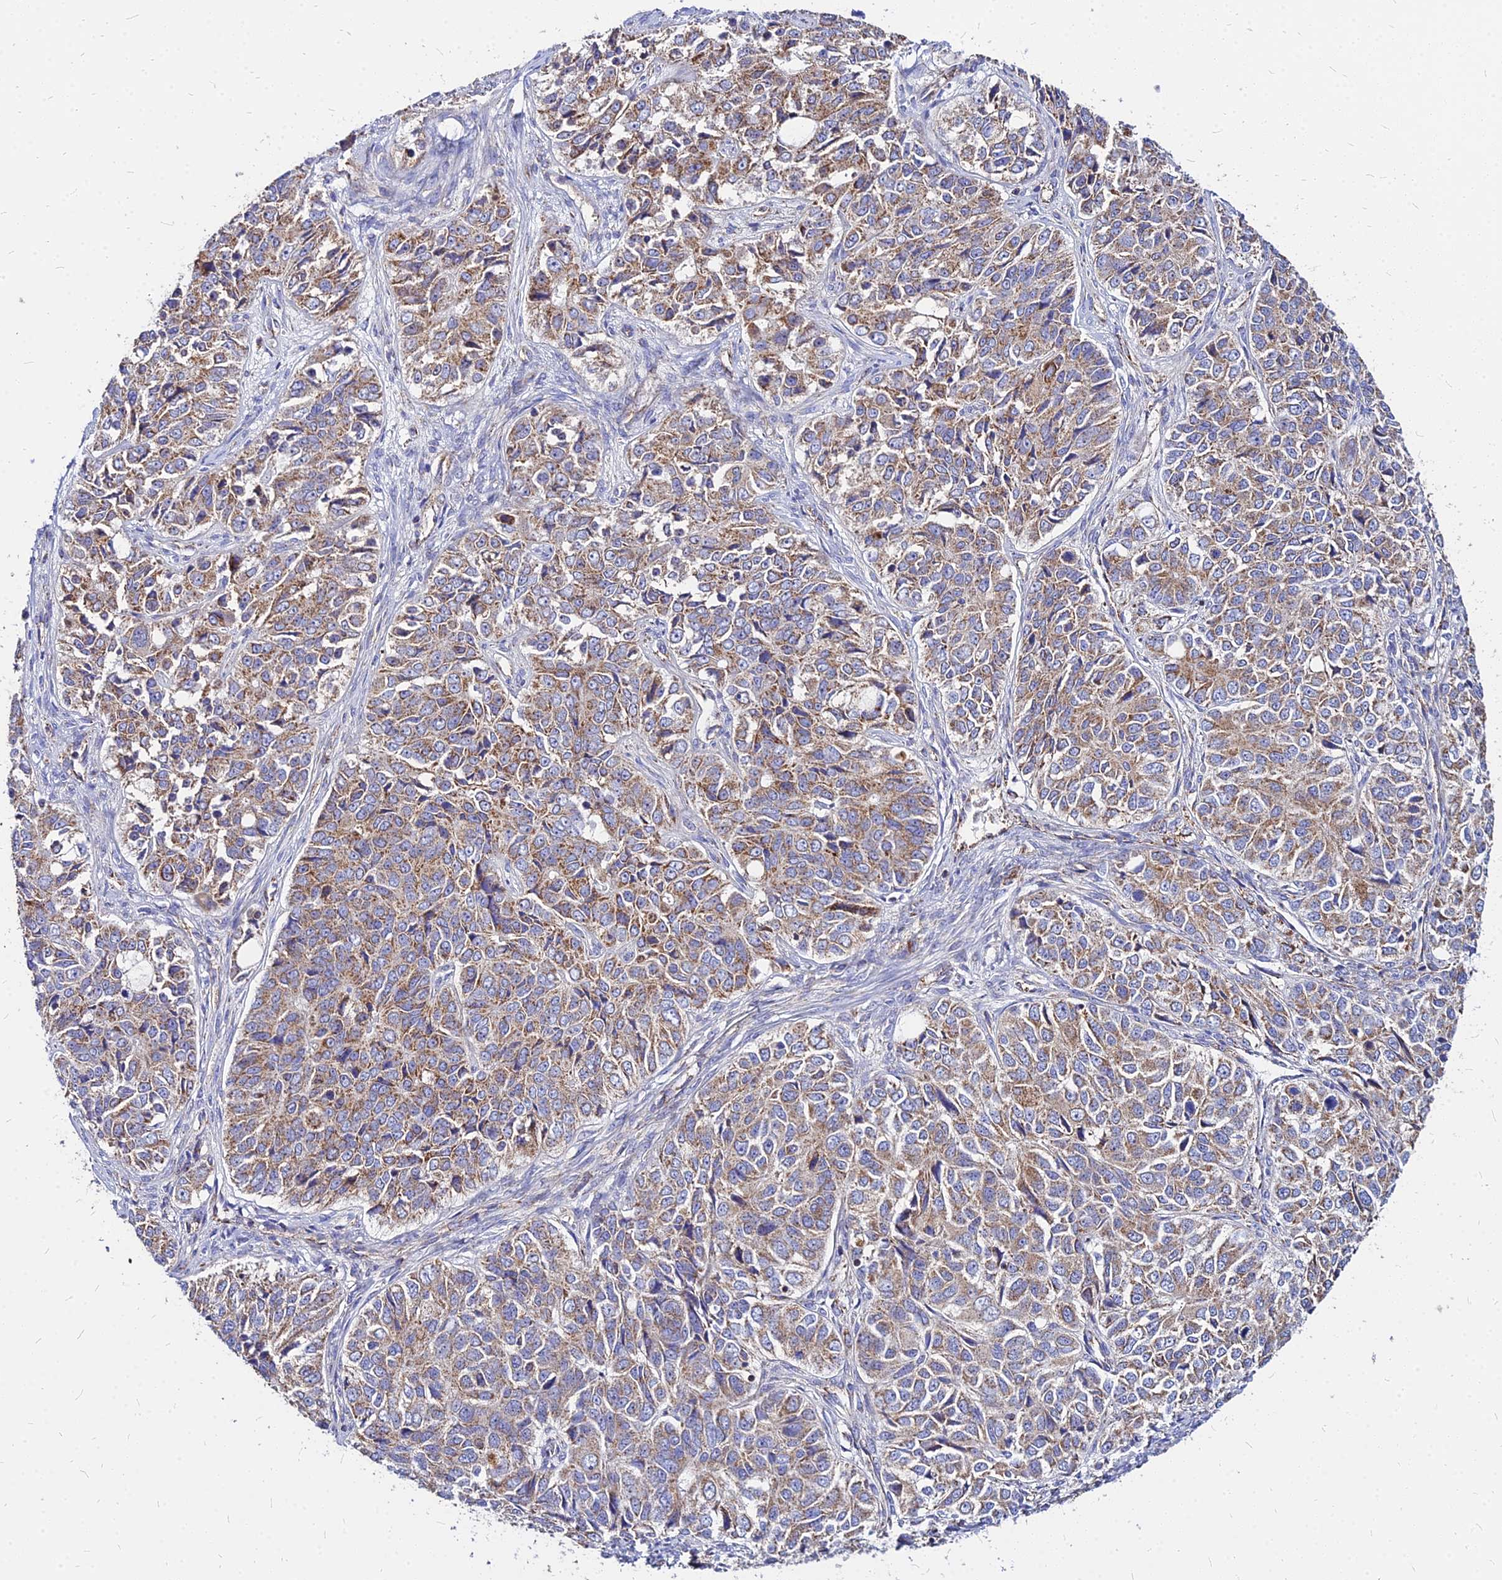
{"staining": {"intensity": "moderate", "quantity": ">75%", "location": "cytoplasmic/membranous"}, "tissue": "ovarian cancer", "cell_type": "Tumor cells", "image_type": "cancer", "snomed": [{"axis": "morphology", "description": "Carcinoma, endometroid"}, {"axis": "topography", "description": "Ovary"}], "caption": "Immunohistochemical staining of human endometroid carcinoma (ovarian) demonstrates moderate cytoplasmic/membranous protein expression in approximately >75% of tumor cells. Using DAB (3,3'-diaminobenzidine) (brown) and hematoxylin (blue) stains, captured at high magnification using brightfield microscopy.", "gene": "DLD", "patient": {"sex": "female", "age": 51}}